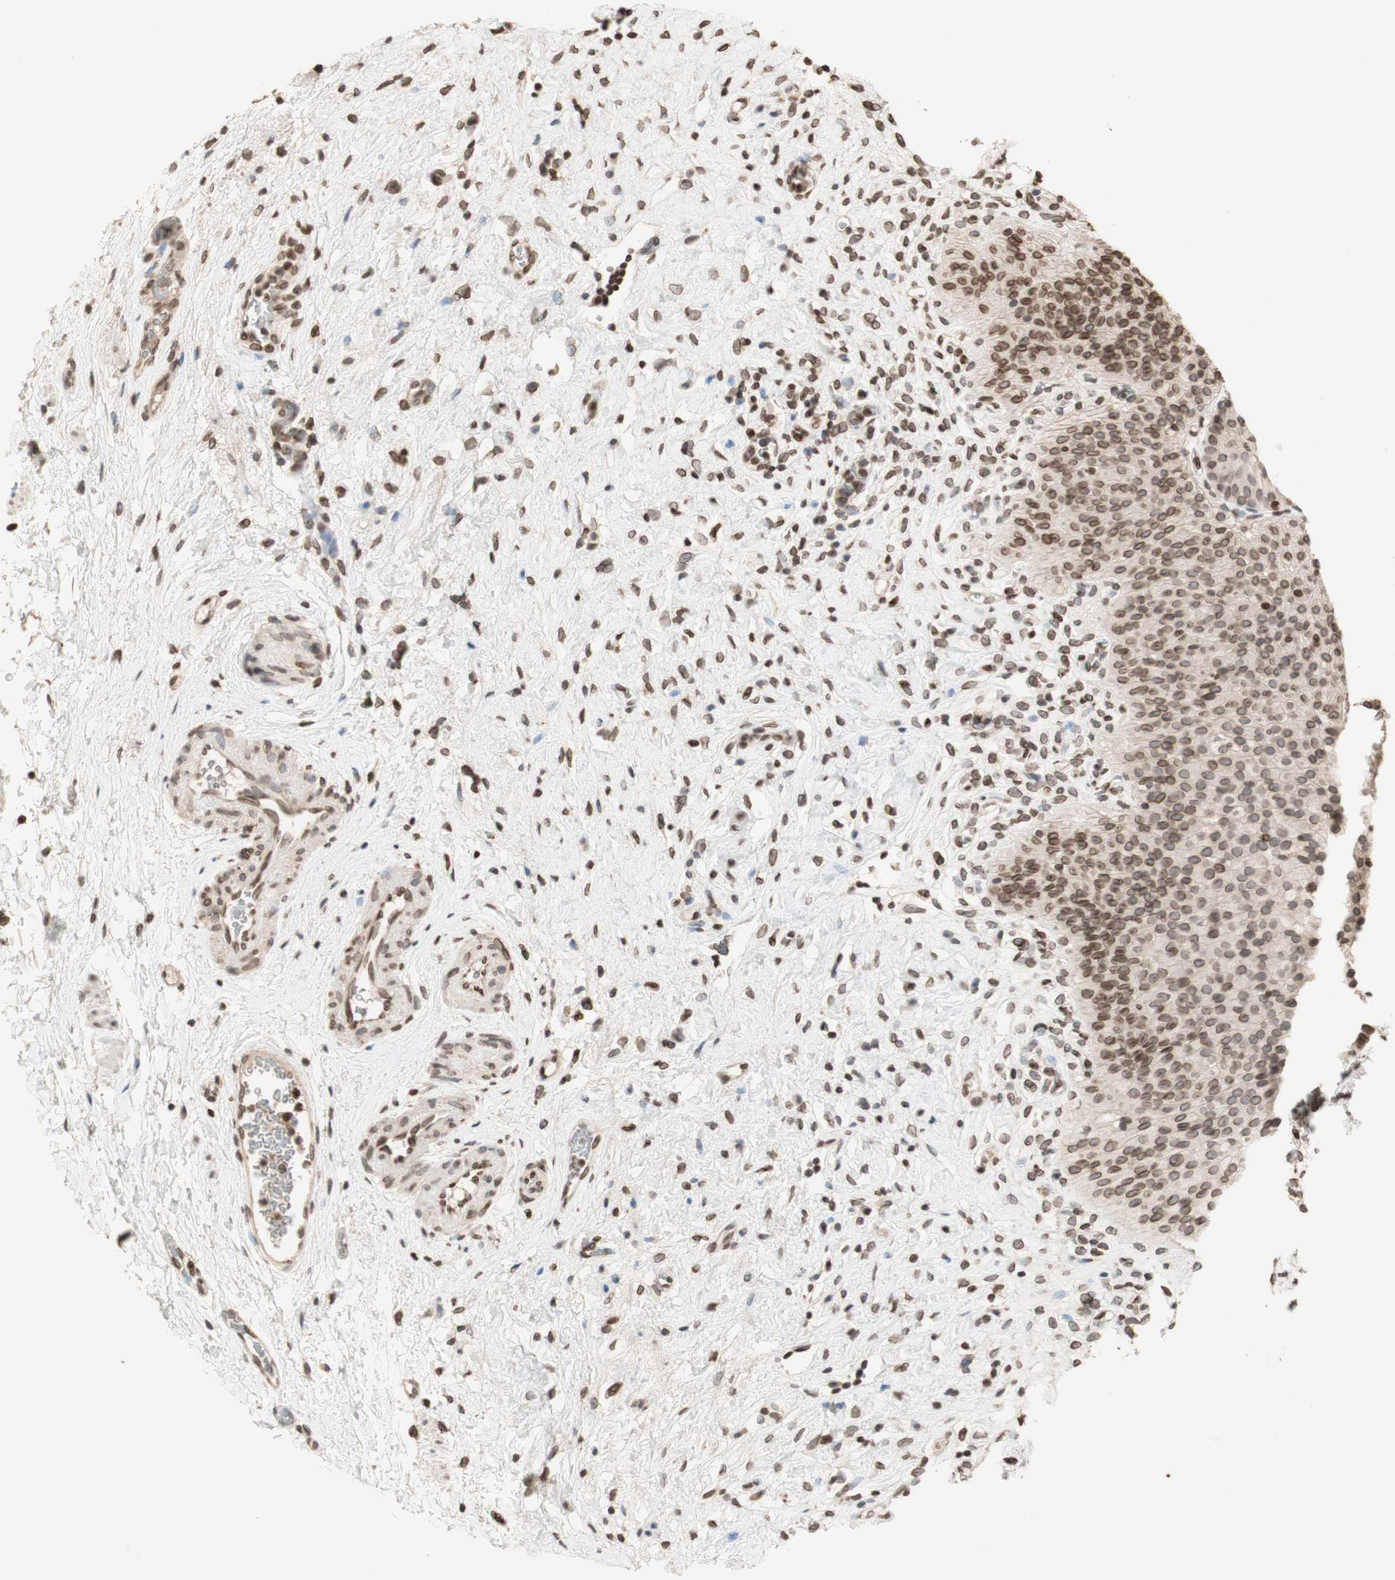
{"staining": {"intensity": "moderate", "quantity": ">75%", "location": "cytoplasmic/membranous,nuclear"}, "tissue": "urinary bladder", "cell_type": "Urothelial cells", "image_type": "normal", "snomed": [{"axis": "morphology", "description": "Normal tissue, NOS"}, {"axis": "morphology", "description": "Urothelial carcinoma, High grade"}, {"axis": "topography", "description": "Urinary bladder"}], "caption": "Benign urinary bladder was stained to show a protein in brown. There is medium levels of moderate cytoplasmic/membranous,nuclear positivity in approximately >75% of urothelial cells. (DAB (3,3'-diaminobenzidine) = brown stain, brightfield microscopy at high magnification).", "gene": "TMPO", "patient": {"sex": "male", "age": 46}}